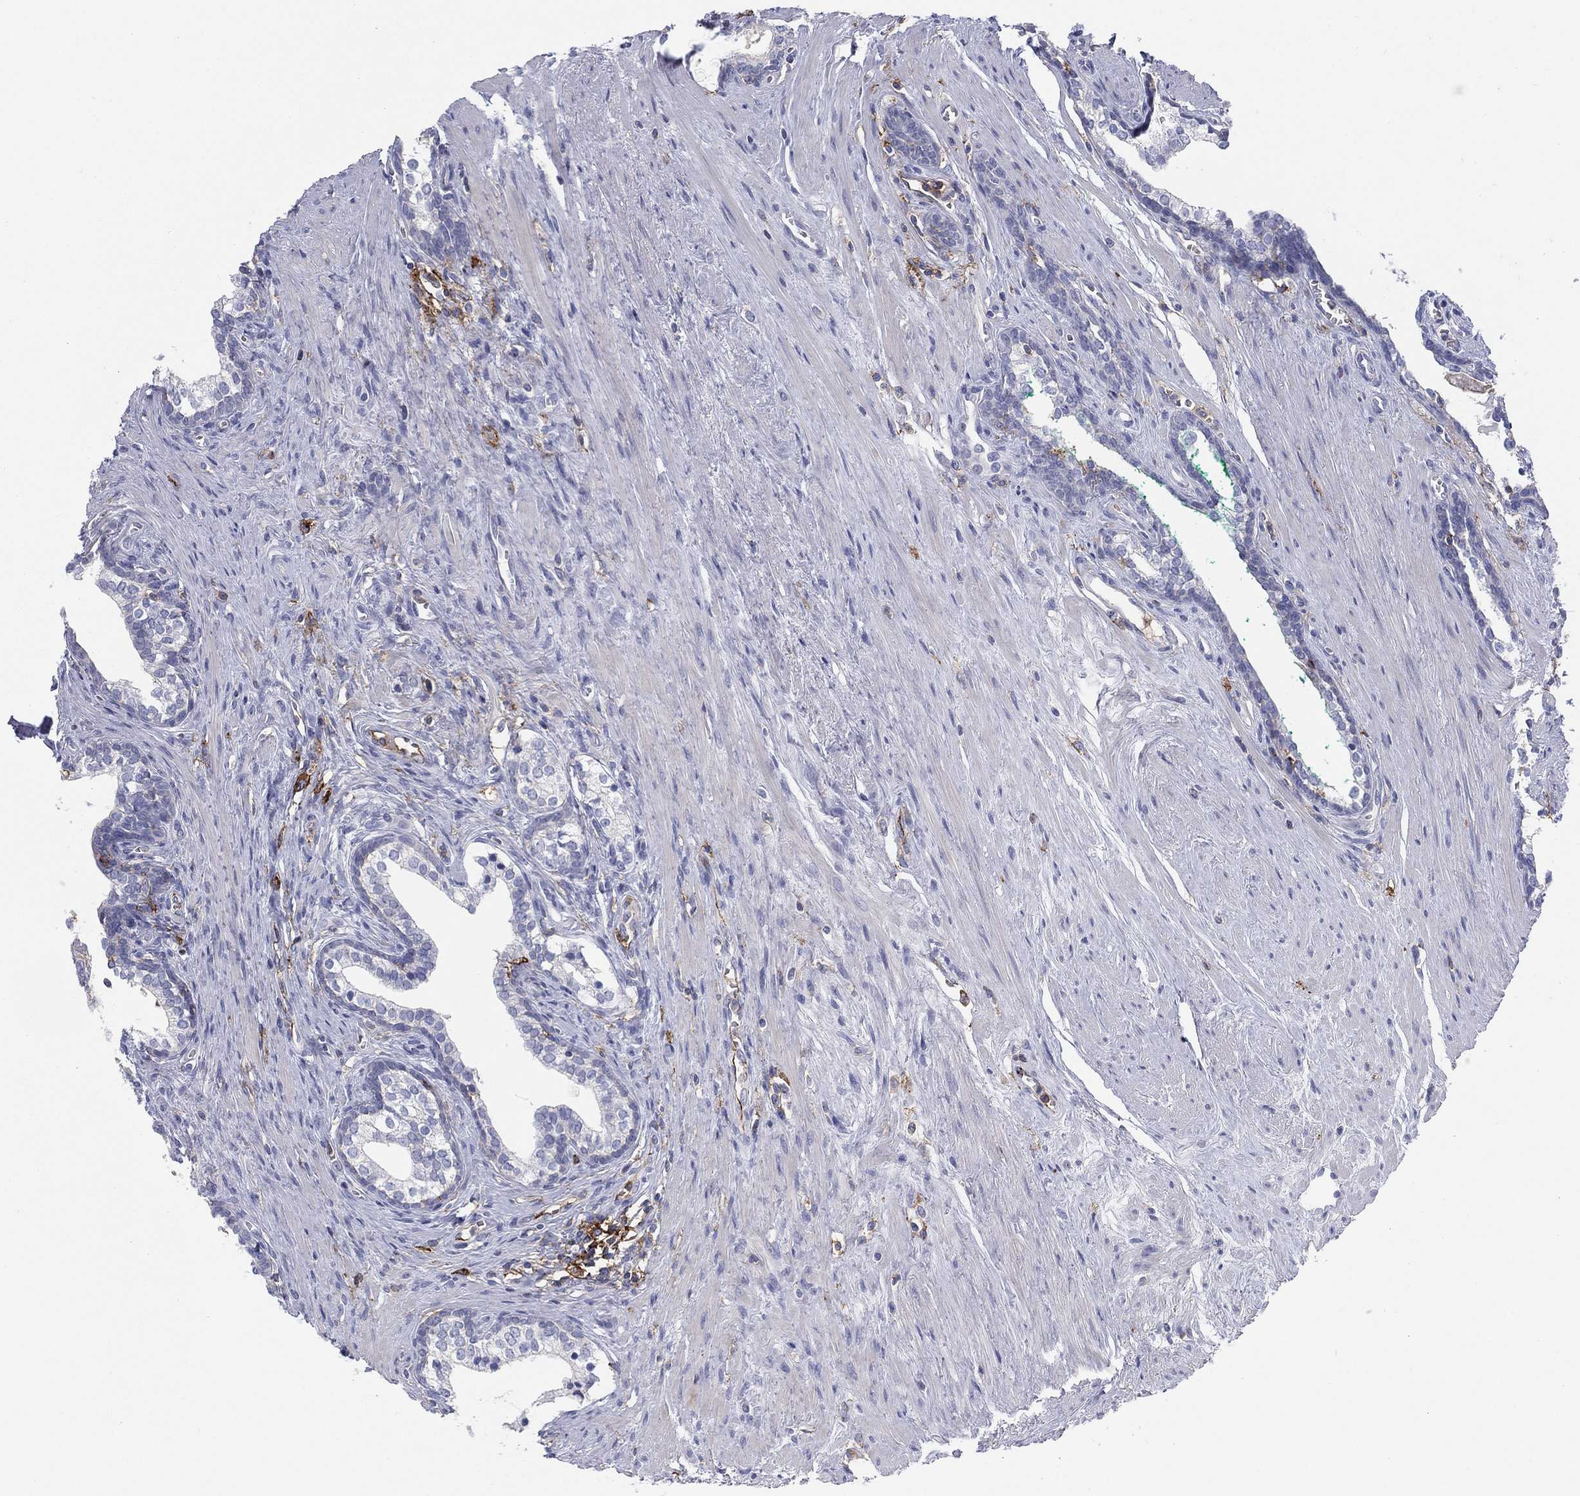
{"staining": {"intensity": "negative", "quantity": "none", "location": "none"}, "tissue": "prostate cancer", "cell_type": "Tumor cells", "image_type": "cancer", "snomed": [{"axis": "morphology", "description": "Adenocarcinoma, NOS"}, {"axis": "morphology", "description": "Adenocarcinoma, High grade"}, {"axis": "topography", "description": "Prostate"}], "caption": "Human prostate adenocarcinoma (high-grade) stained for a protein using immunohistochemistry (IHC) demonstrates no staining in tumor cells.", "gene": "SELPLG", "patient": {"sex": "male", "age": 61}}